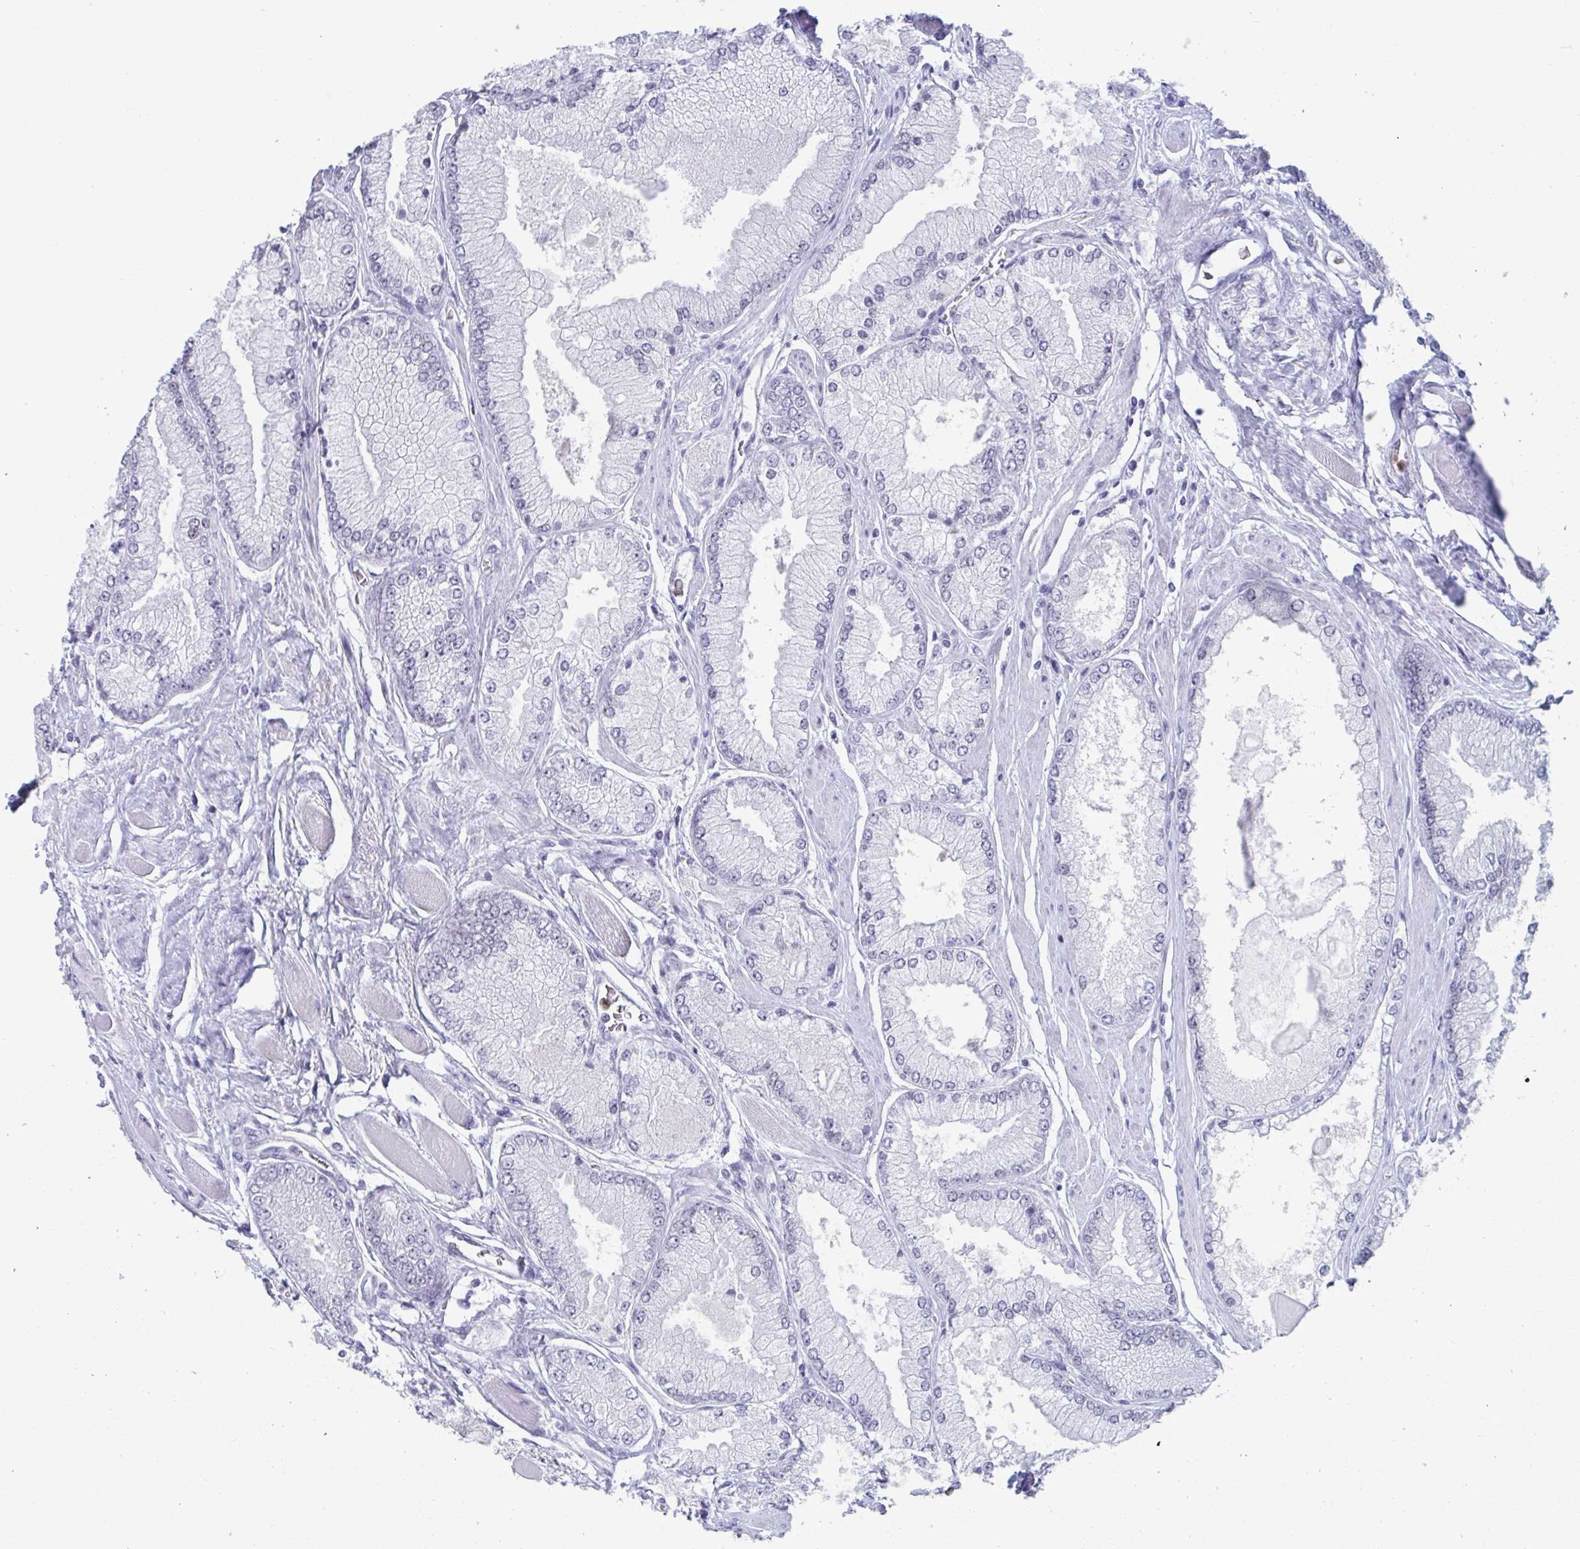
{"staining": {"intensity": "negative", "quantity": "none", "location": "none"}, "tissue": "prostate cancer", "cell_type": "Tumor cells", "image_type": "cancer", "snomed": [{"axis": "morphology", "description": "Adenocarcinoma, Low grade"}, {"axis": "topography", "description": "Prostate"}], "caption": "DAB immunohistochemical staining of human prostate cancer (low-grade adenocarcinoma) reveals no significant expression in tumor cells.", "gene": "CYP4F11", "patient": {"sex": "male", "age": 67}}